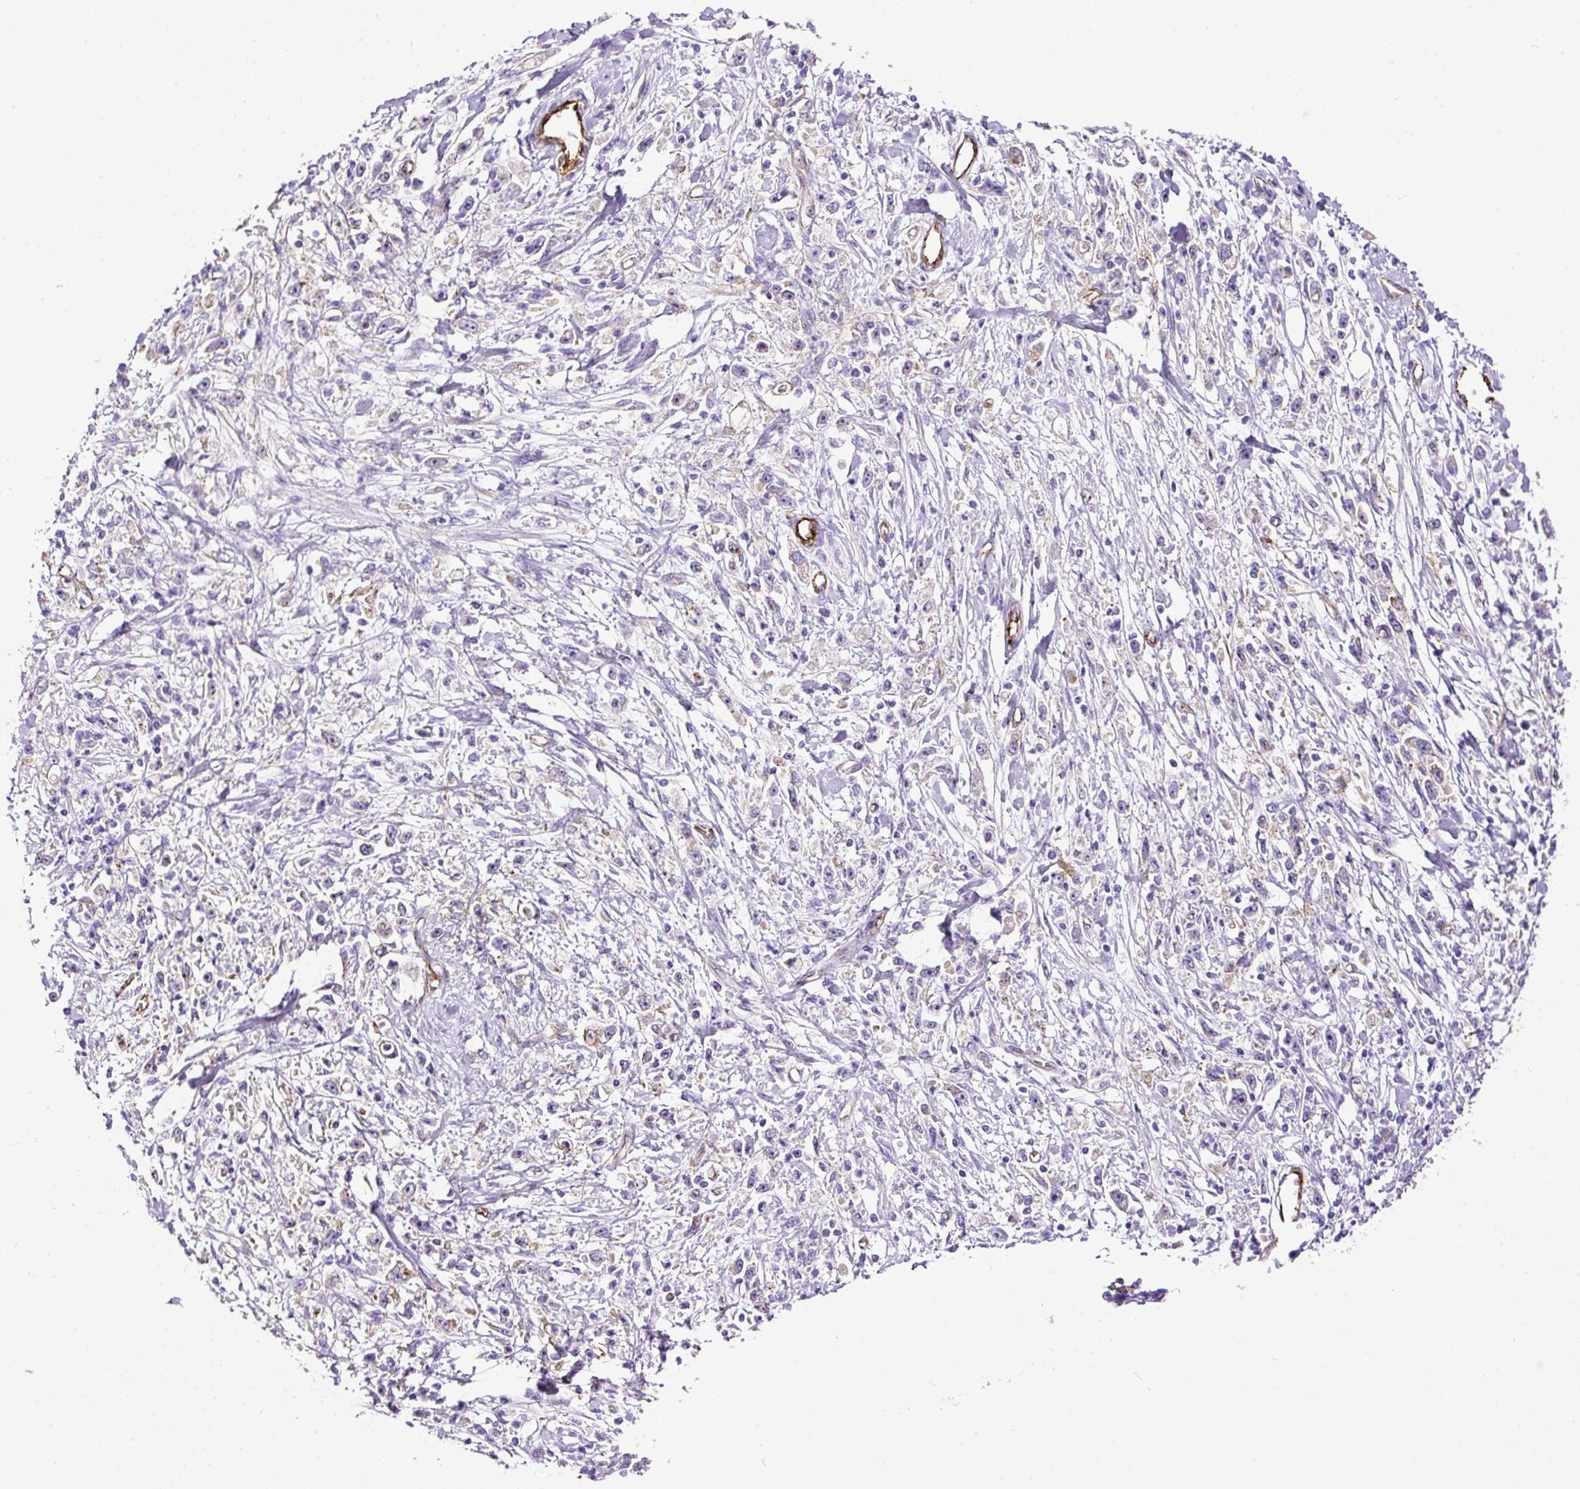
{"staining": {"intensity": "negative", "quantity": "none", "location": "none"}, "tissue": "stomach cancer", "cell_type": "Tumor cells", "image_type": "cancer", "snomed": [{"axis": "morphology", "description": "Adenocarcinoma, NOS"}, {"axis": "topography", "description": "Stomach"}], "caption": "Protein analysis of stomach cancer (adenocarcinoma) exhibits no significant staining in tumor cells.", "gene": "MAGEB16", "patient": {"sex": "female", "age": 59}}